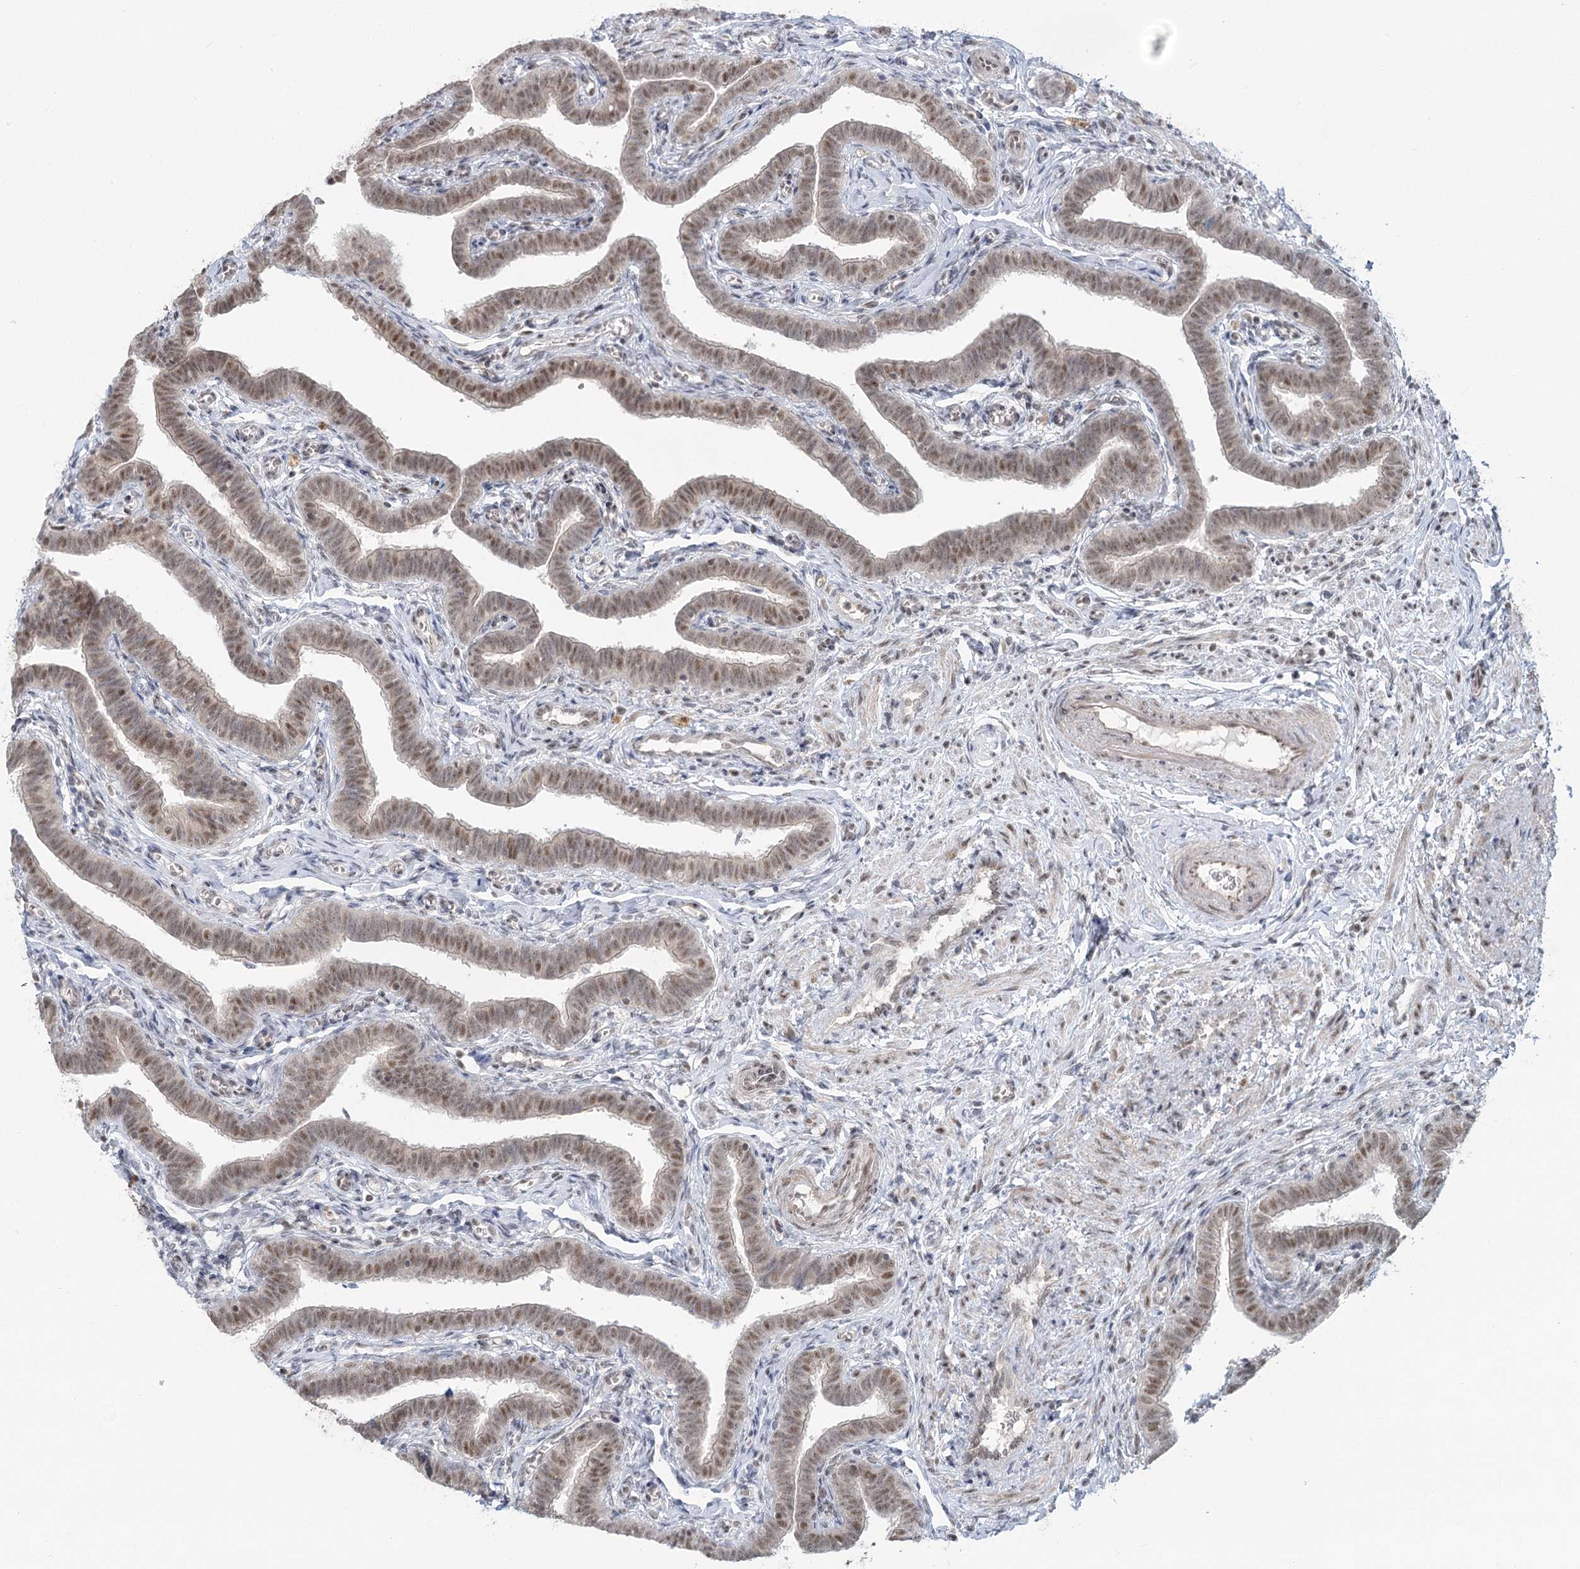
{"staining": {"intensity": "weak", "quantity": "25%-75%", "location": "cytoplasmic/membranous,nuclear"}, "tissue": "fallopian tube", "cell_type": "Glandular cells", "image_type": "normal", "snomed": [{"axis": "morphology", "description": "Normal tissue, NOS"}, {"axis": "topography", "description": "Fallopian tube"}], "caption": "Fallopian tube stained for a protein (brown) reveals weak cytoplasmic/membranous,nuclear positive staining in approximately 25%-75% of glandular cells.", "gene": "R3HCC1L", "patient": {"sex": "female", "age": 36}}